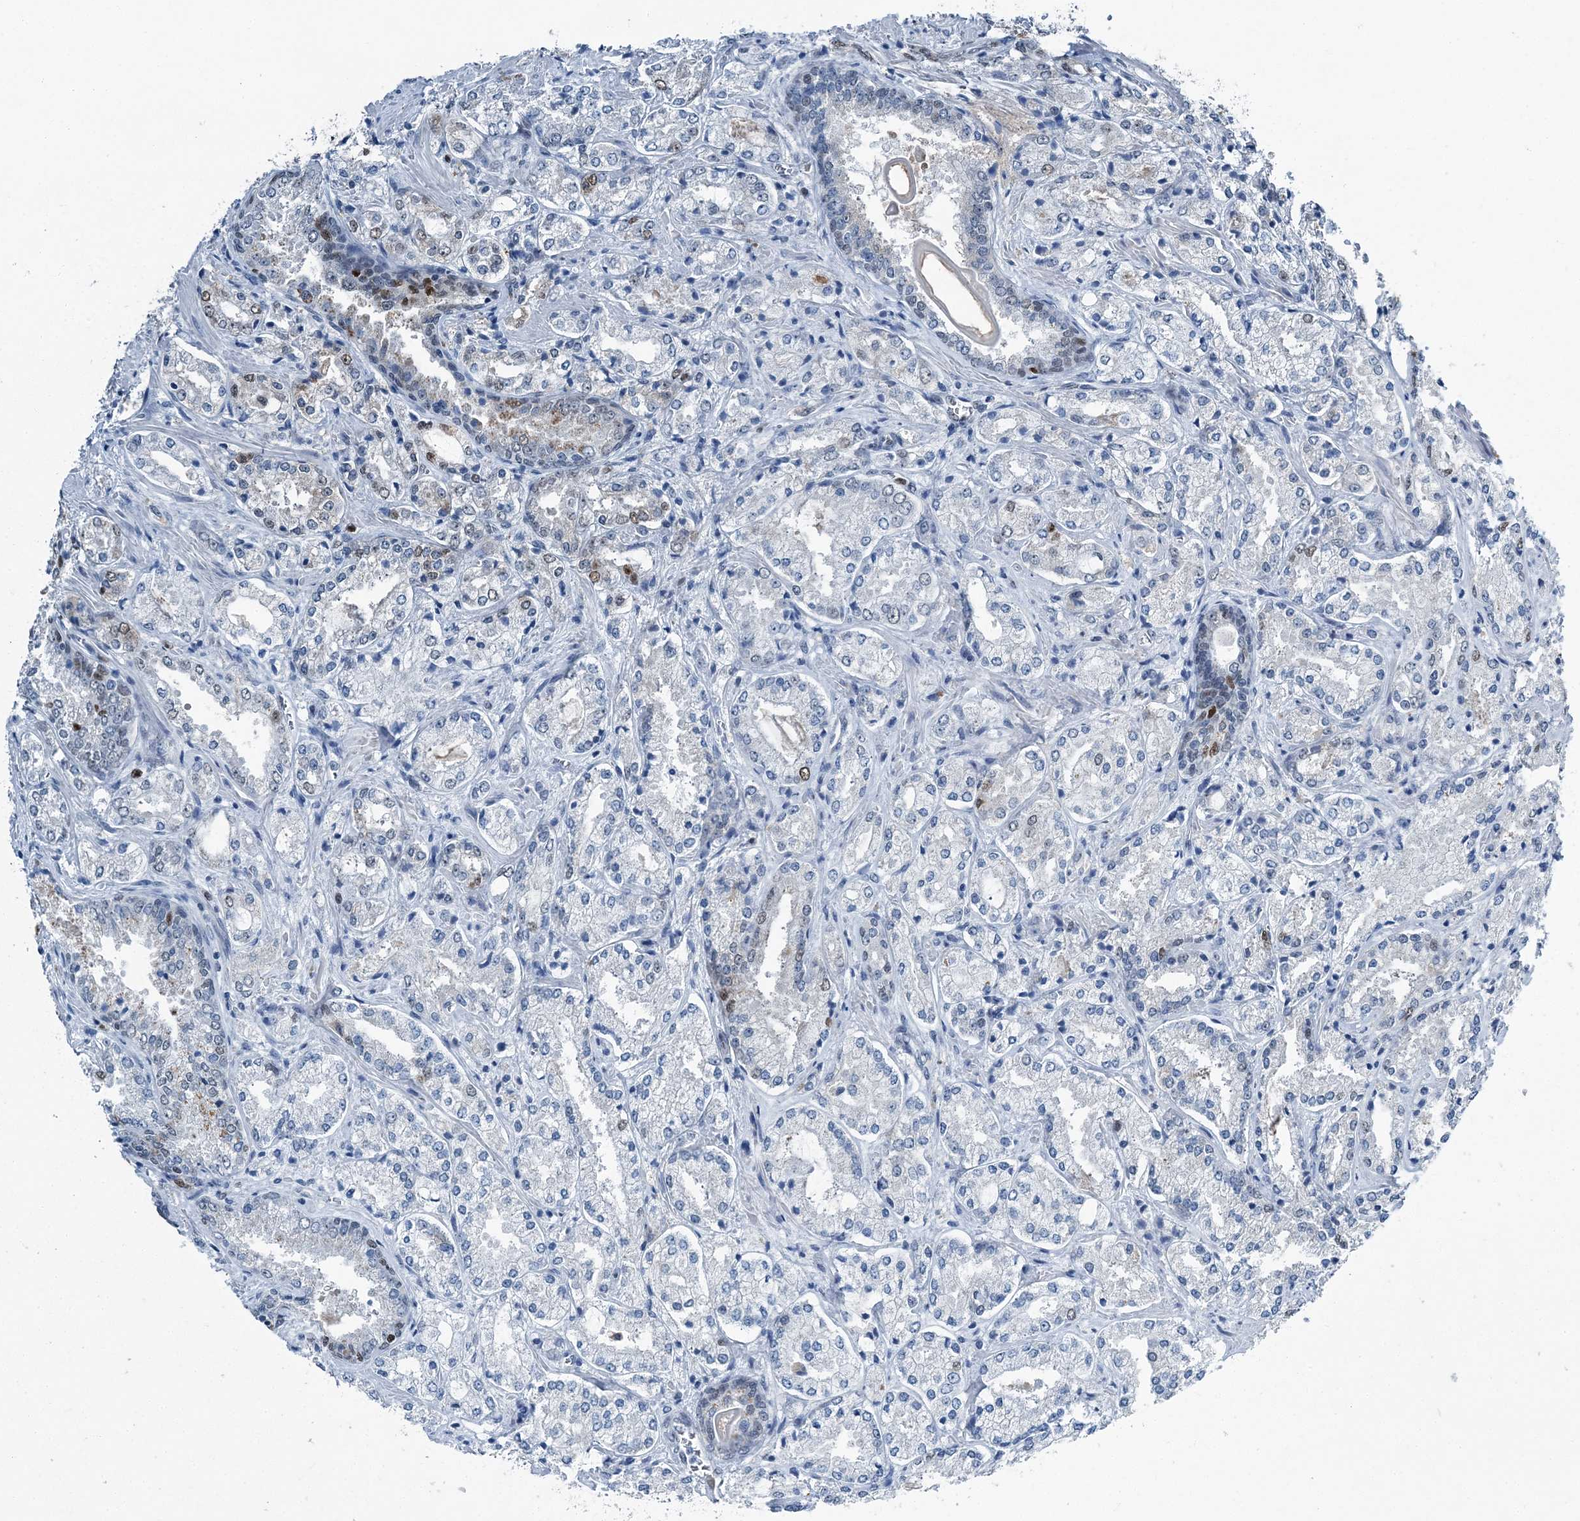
{"staining": {"intensity": "moderate", "quantity": "<25%", "location": "nuclear"}, "tissue": "prostate cancer", "cell_type": "Tumor cells", "image_type": "cancer", "snomed": [{"axis": "morphology", "description": "Adenocarcinoma, Low grade"}, {"axis": "topography", "description": "Prostate"}], "caption": "Adenocarcinoma (low-grade) (prostate) stained with a protein marker displays moderate staining in tumor cells.", "gene": "HAT1", "patient": {"sex": "male", "age": 74}}